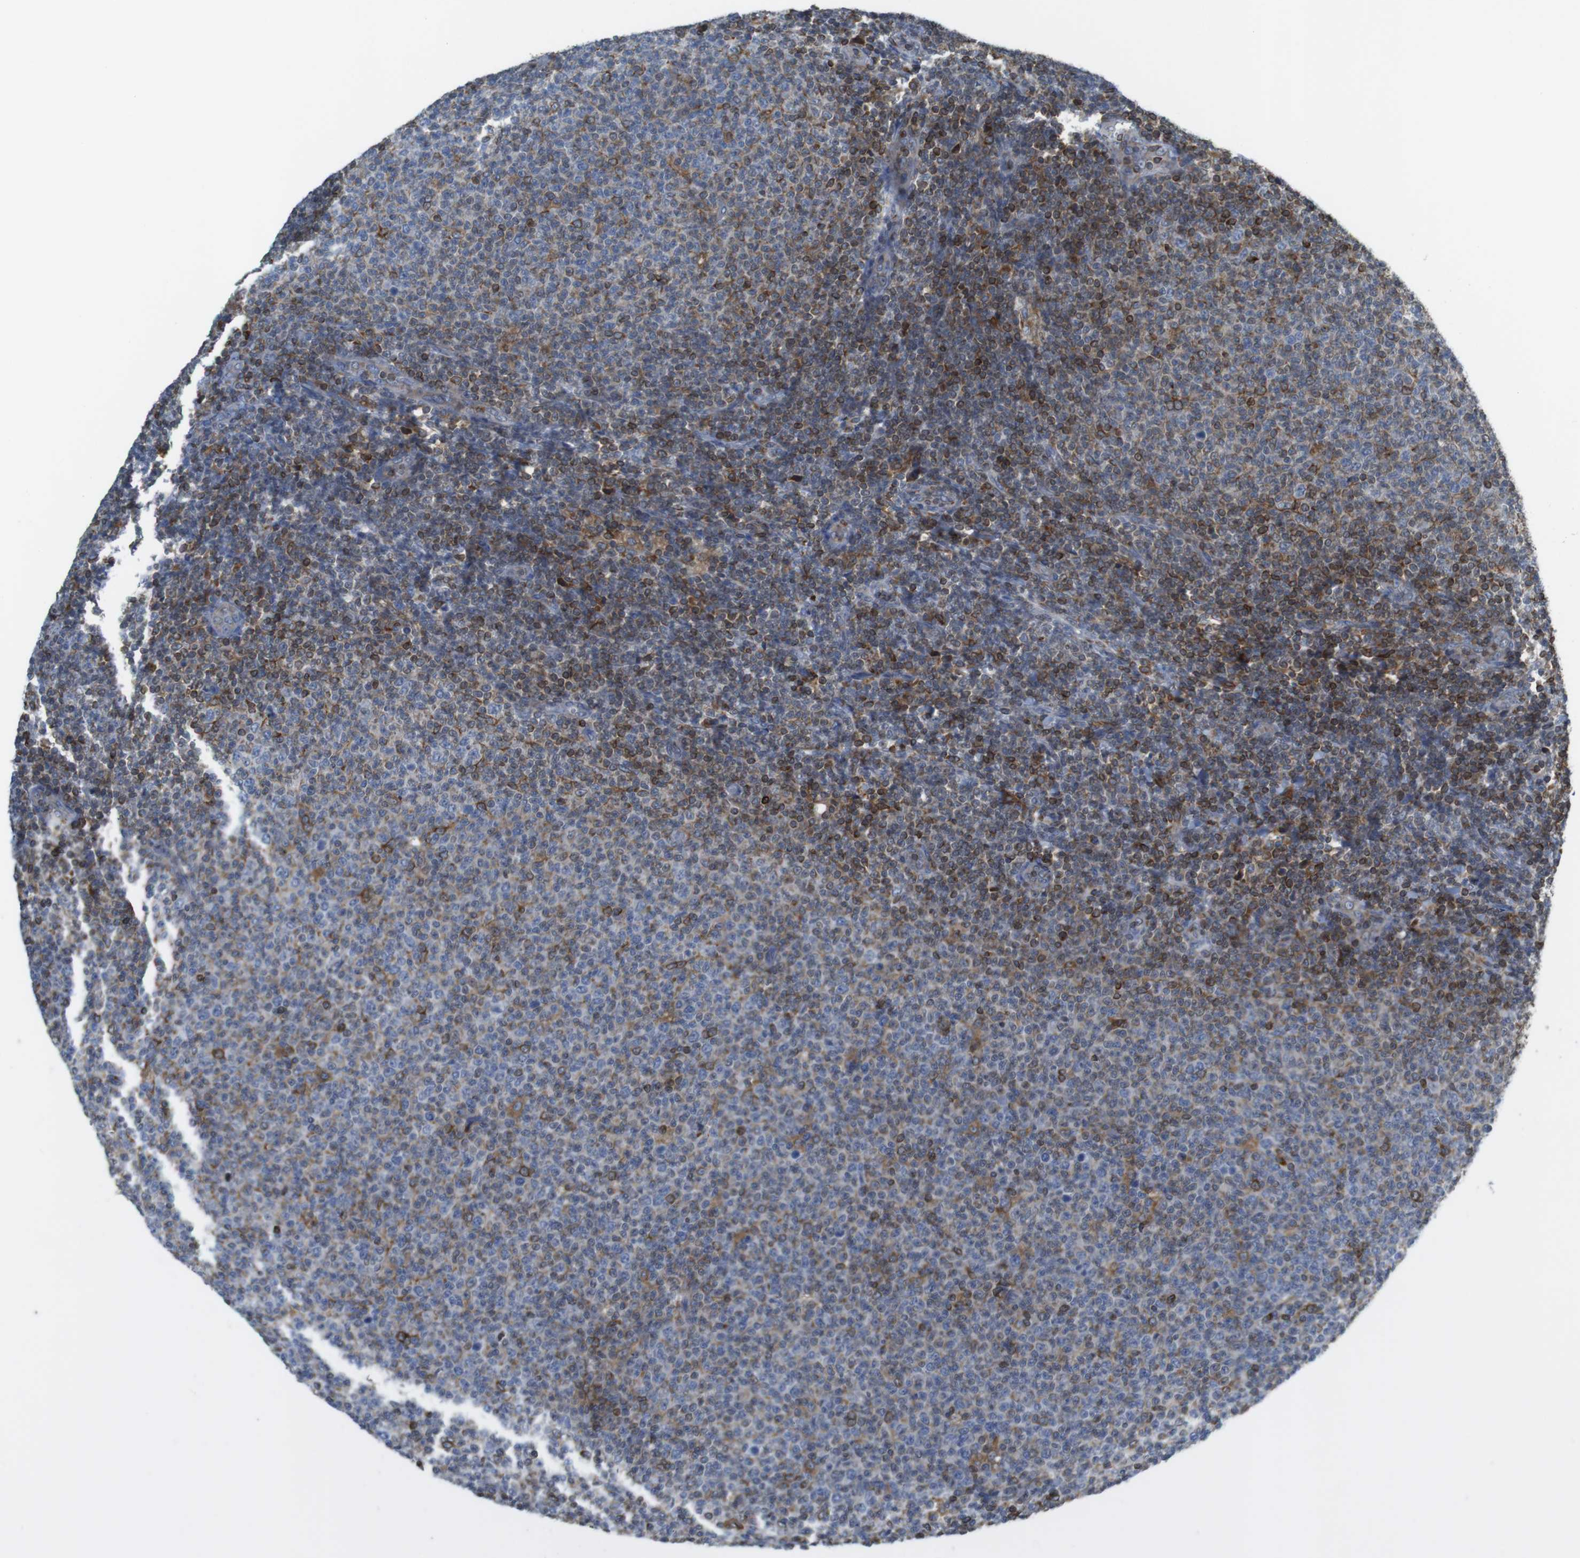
{"staining": {"intensity": "moderate", "quantity": "25%-75%", "location": "cytoplasmic/membranous"}, "tissue": "lymphoma", "cell_type": "Tumor cells", "image_type": "cancer", "snomed": [{"axis": "morphology", "description": "Malignant lymphoma, non-Hodgkin's type, Low grade"}, {"axis": "topography", "description": "Lymph node"}], "caption": "A high-resolution micrograph shows immunohistochemistry staining of malignant lymphoma, non-Hodgkin's type (low-grade), which exhibits moderate cytoplasmic/membranous staining in about 25%-75% of tumor cells.", "gene": "ARL6IP5", "patient": {"sex": "male", "age": 66}}